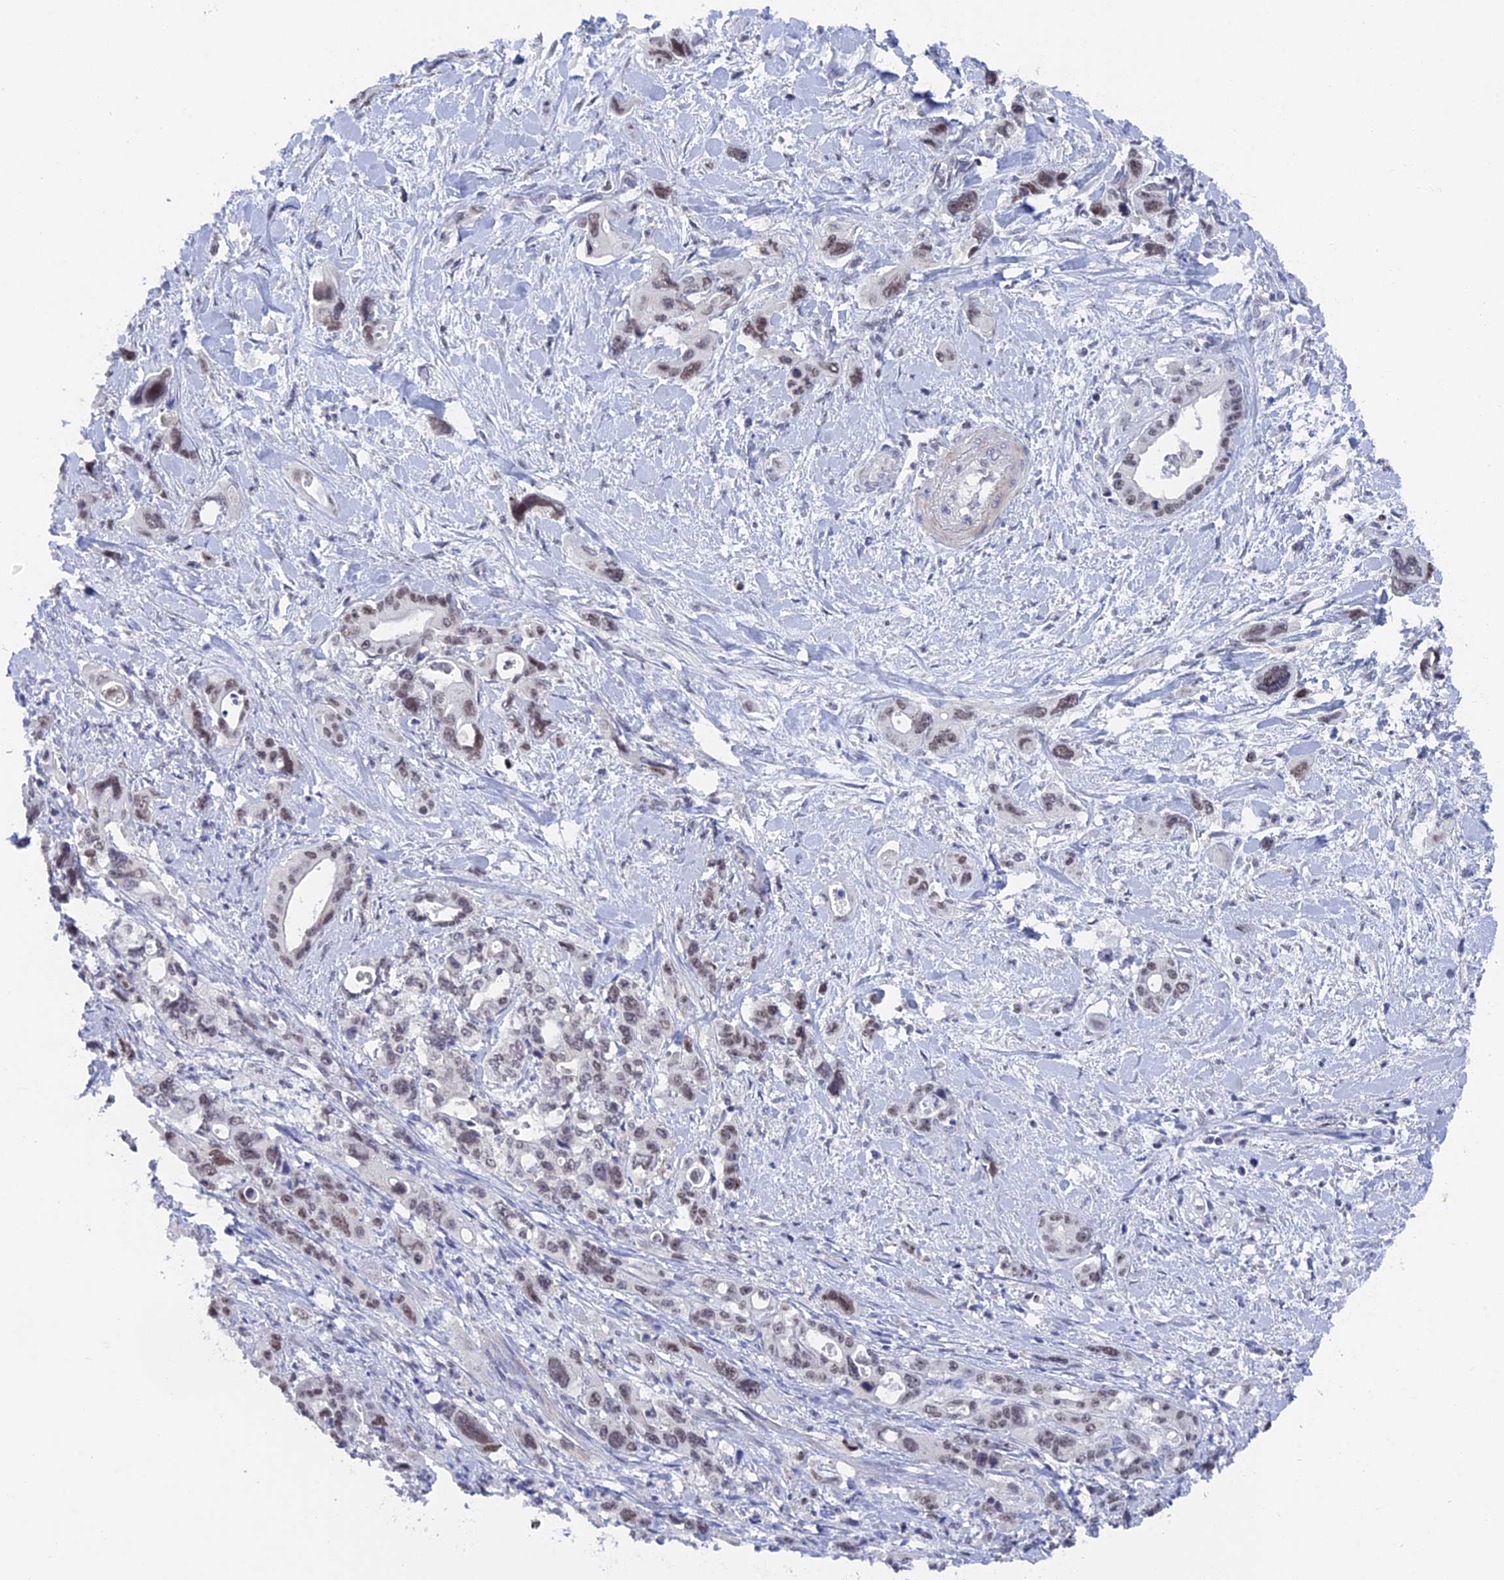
{"staining": {"intensity": "weak", "quantity": "25%-75%", "location": "nuclear"}, "tissue": "pancreatic cancer", "cell_type": "Tumor cells", "image_type": "cancer", "snomed": [{"axis": "morphology", "description": "Adenocarcinoma, NOS"}, {"axis": "topography", "description": "Pancreas"}], "caption": "An immunohistochemistry image of tumor tissue is shown. Protein staining in brown highlights weak nuclear positivity in pancreatic adenocarcinoma within tumor cells.", "gene": "BRD2", "patient": {"sex": "male", "age": 46}}